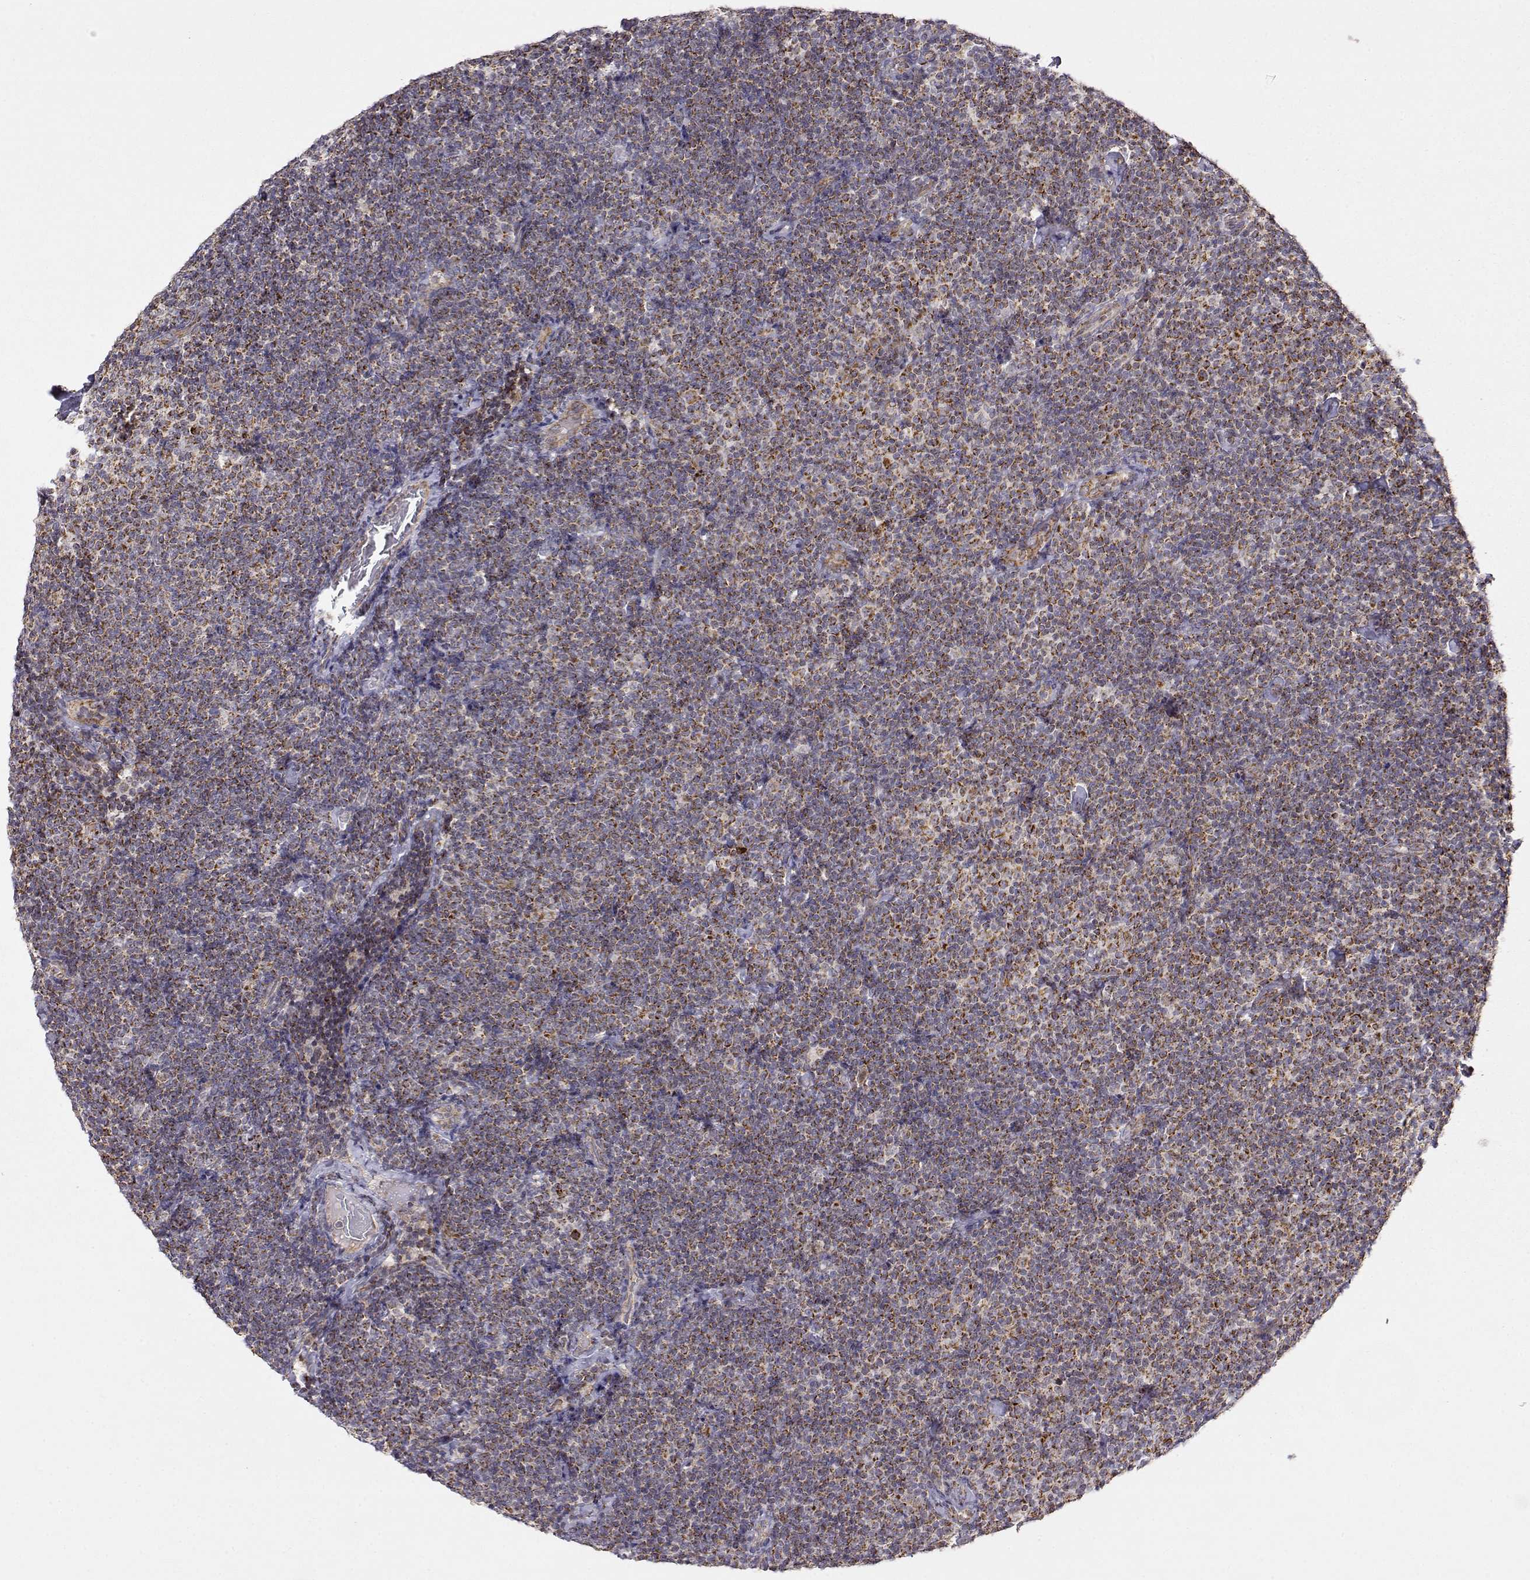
{"staining": {"intensity": "strong", "quantity": ">75%", "location": "cytoplasmic/membranous"}, "tissue": "lymphoma", "cell_type": "Tumor cells", "image_type": "cancer", "snomed": [{"axis": "morphology", "description": "Malignant lymphoma, non-Hodgkin's type, Low grade"}, {"axis": "topography", "description": "Lymph node"}], "caption": "Protein staining demonstrates strong cytoplasmic/membranous positivity in about >75% of tumor cells in low-grade malignant lymphoma, non-Hodgkin's type.", "gene": "EXOG", "patient": {"sex": "male", "age": 81}}